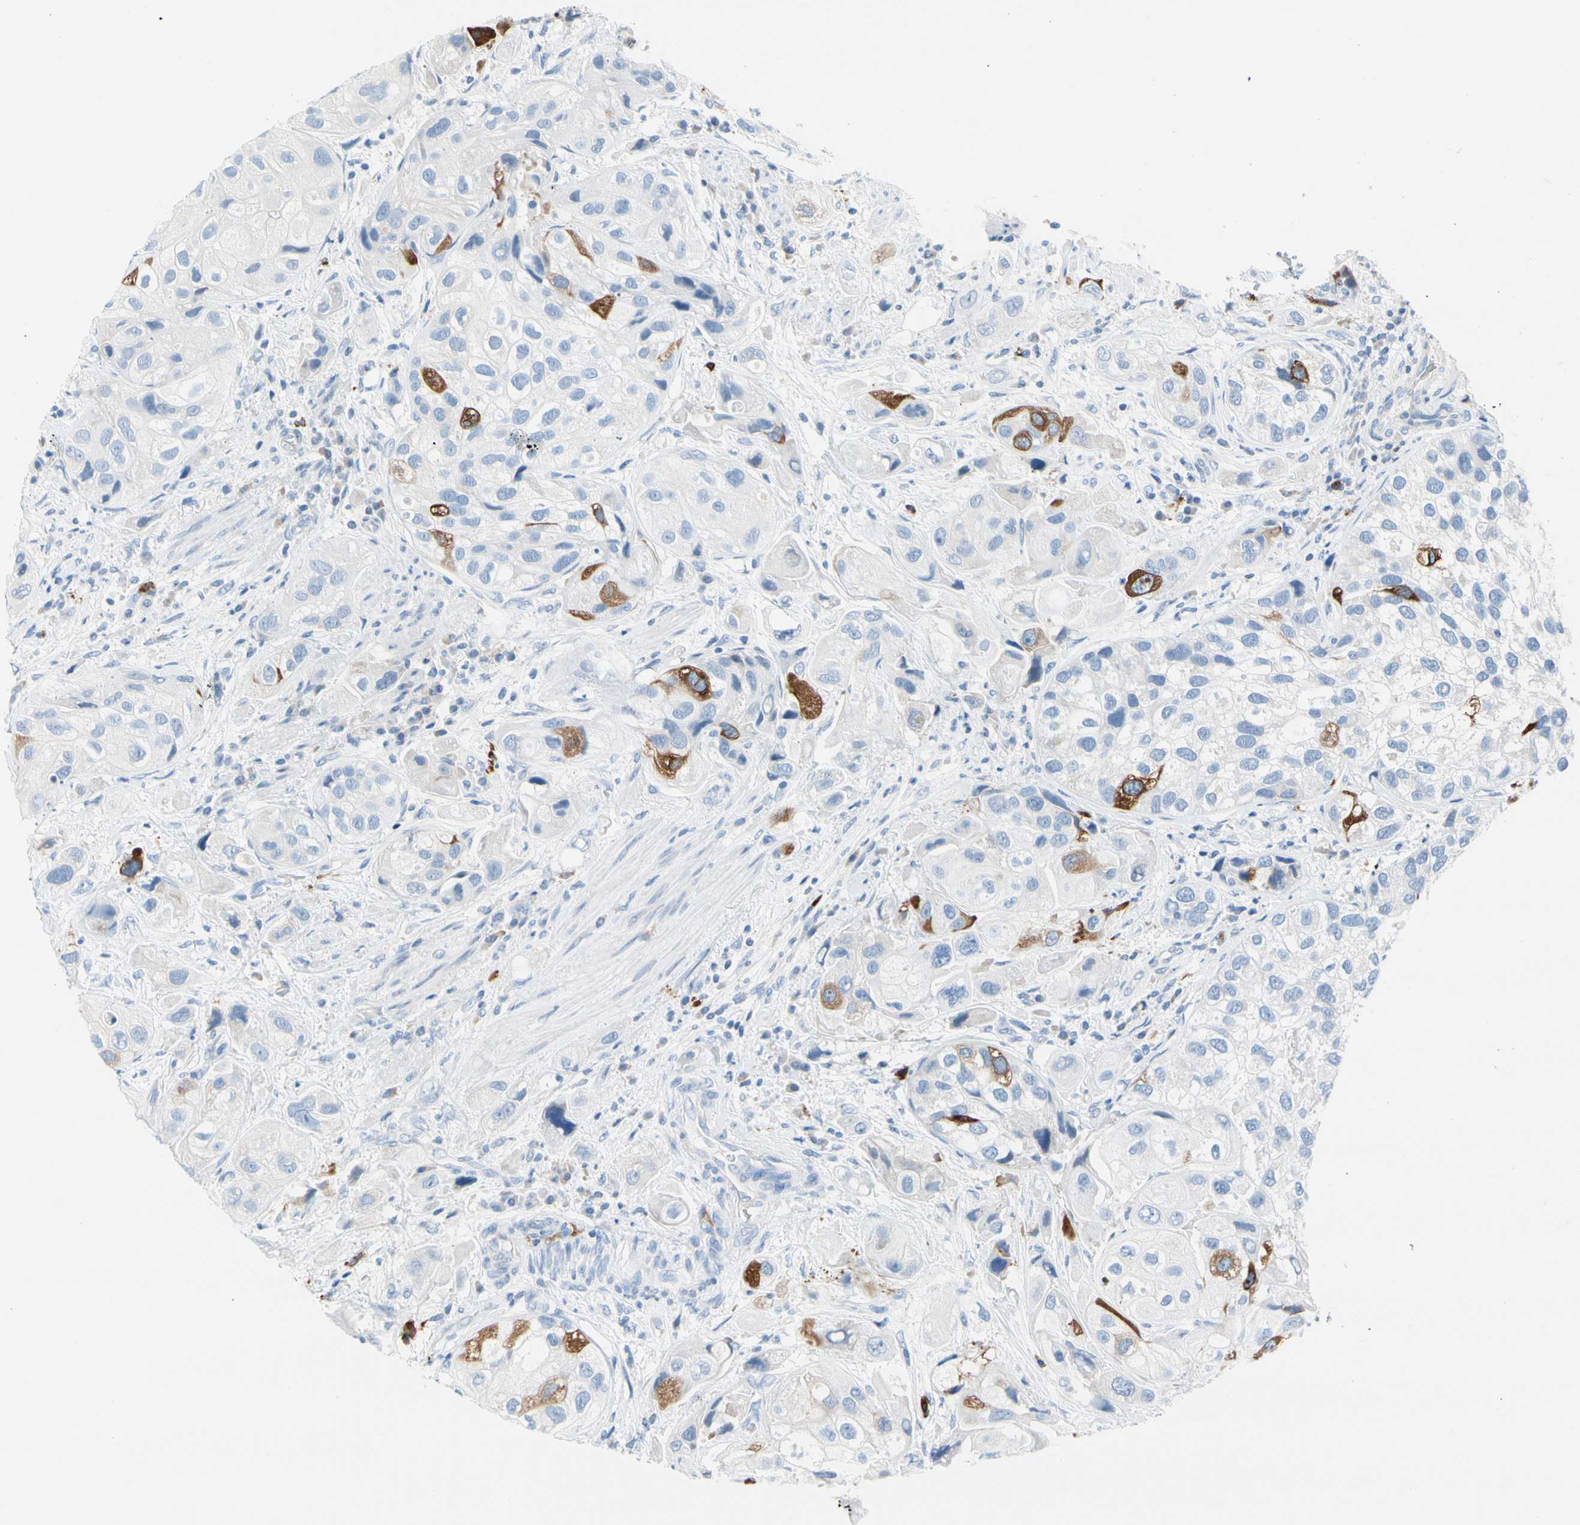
{"staining": {"intensity": "moderate", "quantity": "<25%", "location": "cytoplasmic/membranous"}, "tissue": "urothelial cancer", "cell_type": "Tumor cells", "image_type": "cancer", "snomed": [{"axis": "morphology", "description": "Urothelial carcinoma, High grade"}, {"axis": "topography", "description": "Urinary bladder"}], "caption": "An image showing moderate cytoplasmic/membranous positivity in about <25% of tumor cells in high-grade urothelial carcinoma, as visualized by brown immunohistochemical staining.", "gene": "TACC3", "patient": {"sex": "female", "age": 64}}